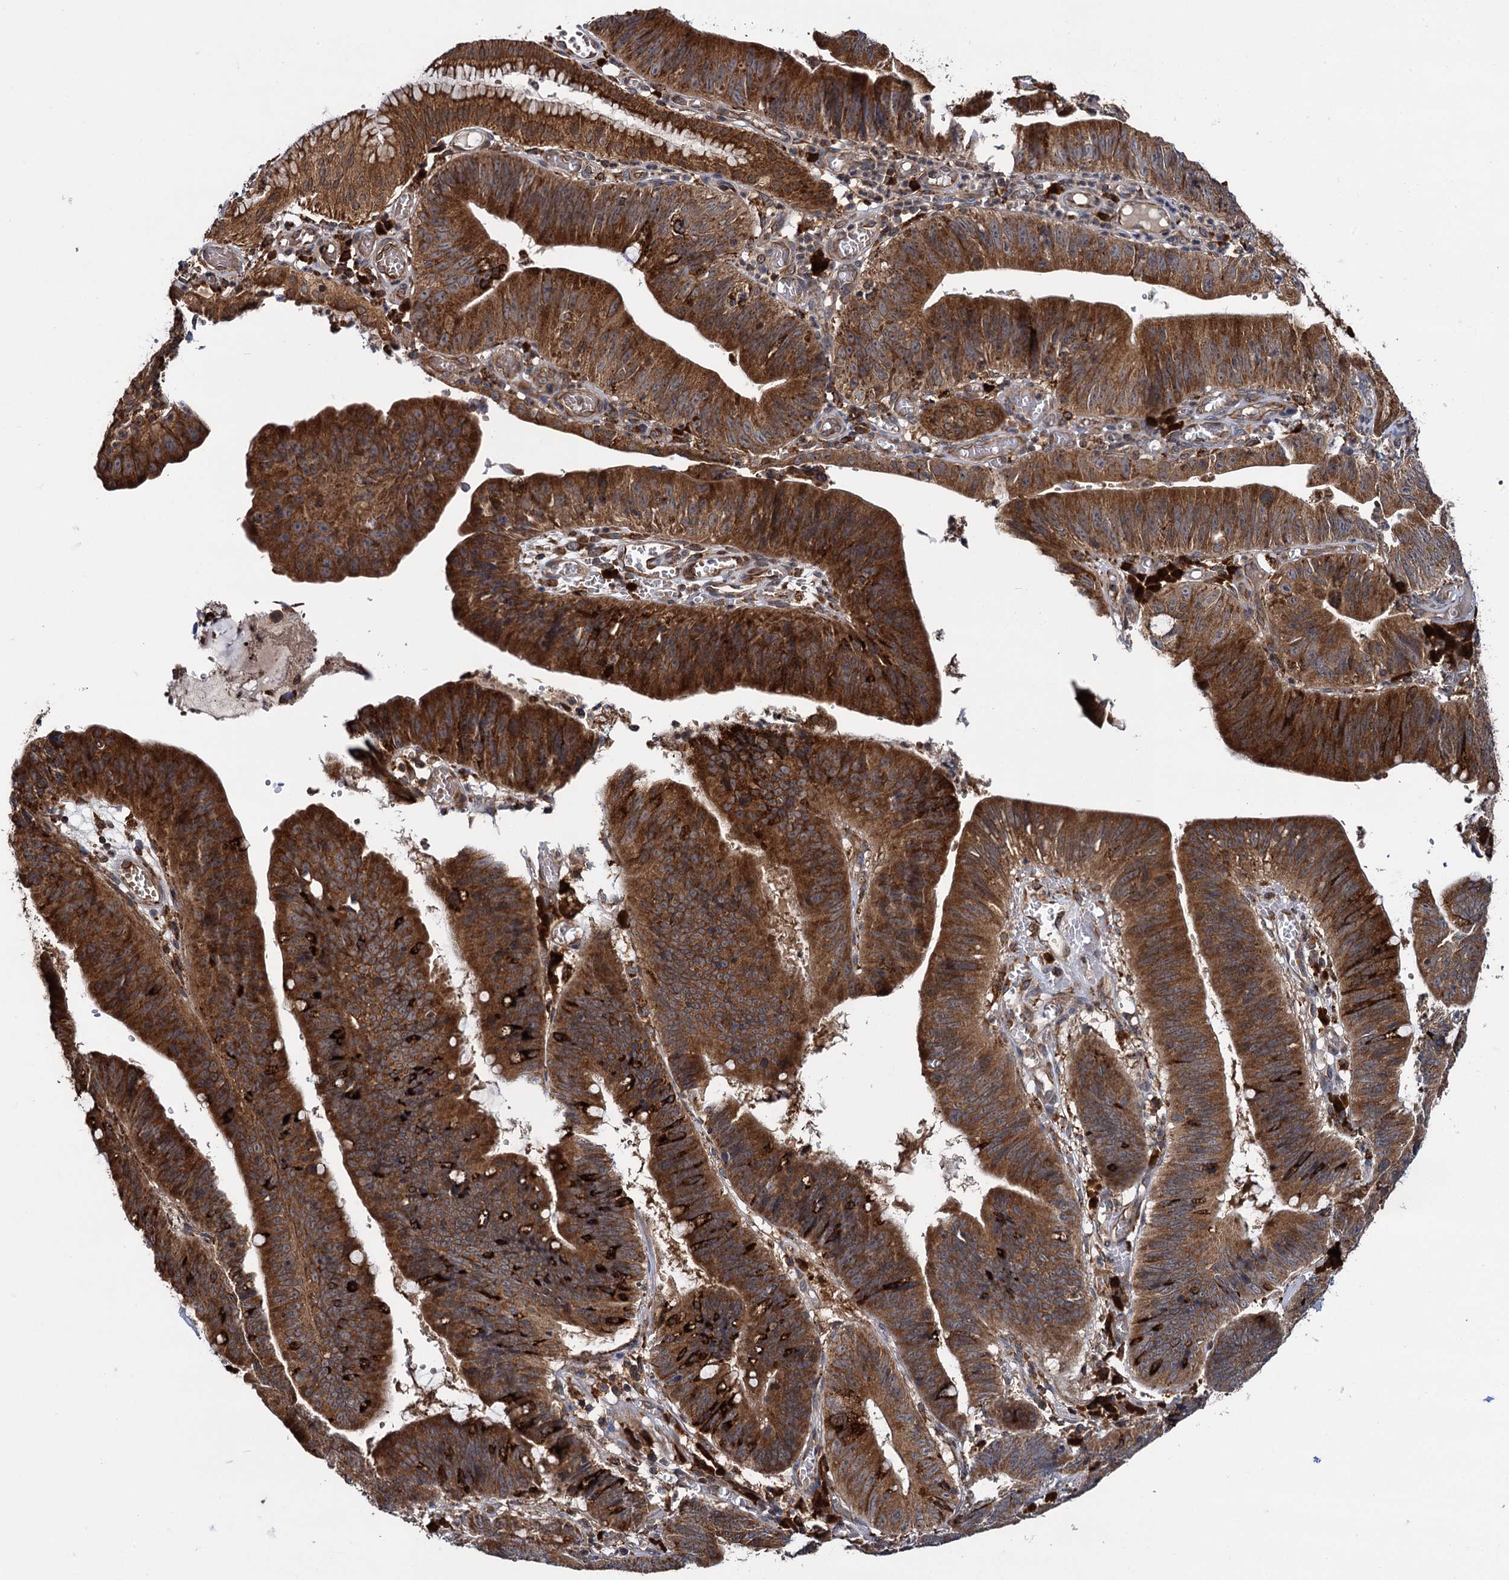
{"staining": {"intensity": "strong", "quantity": ">75%", "location": "cytoplasmic/membranous"}, "tissue": "stomach cancer", "cell_type": "Tumor cells", "image_type": "cancer", "snomed": [{"axis": "morphology", "description": "Adenocarcinoma, NOS"}, {"axis": "topography", "description": "Stomach"}], "caption": "Human stomach adenocarcinoma stained with a brown dye exhibits strong cytoplasmic/membranous positive expression in approximately >75% of tumor cells.", "gene": "UFM1", "patient": {"sex": "male", "age": 59}}